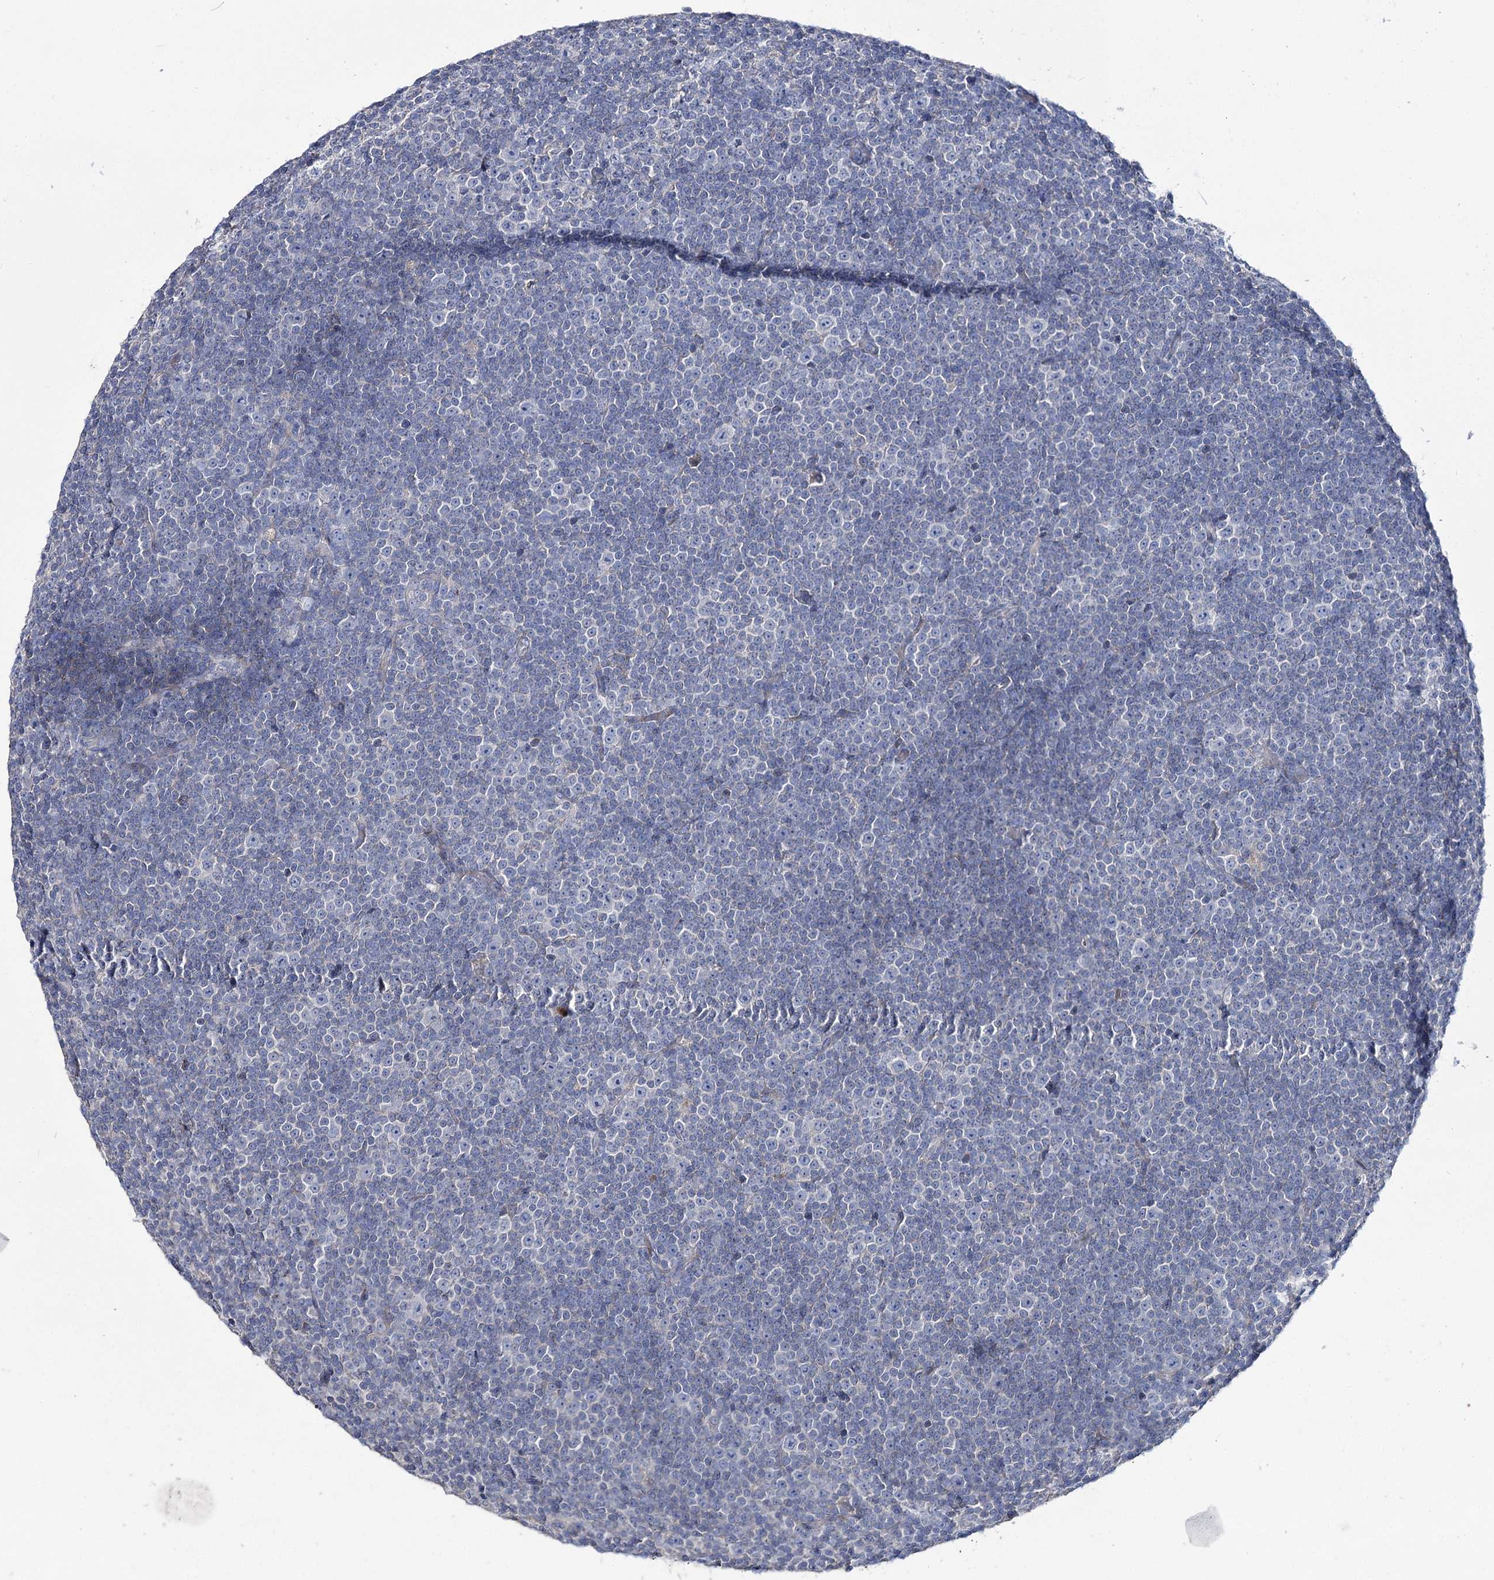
{"staining": {"intensity": "negative", "quantity": "none", "location": "none"}, "tissue": "lymphoma", "cell_type": "Tumor cells", "image_type": "cancer", "snomed": [{"axis": "morphology", "description": "Malignant lymphoma, non-Hodgkin's type, Low grade"}, {"axis": "topography", "description": "Lymph node"}], "caption": "Tumor cells are negative for brown protein staining in lymphoma.", "gene": "NRAP", "patient": {"sex": "female", "age": 67}}